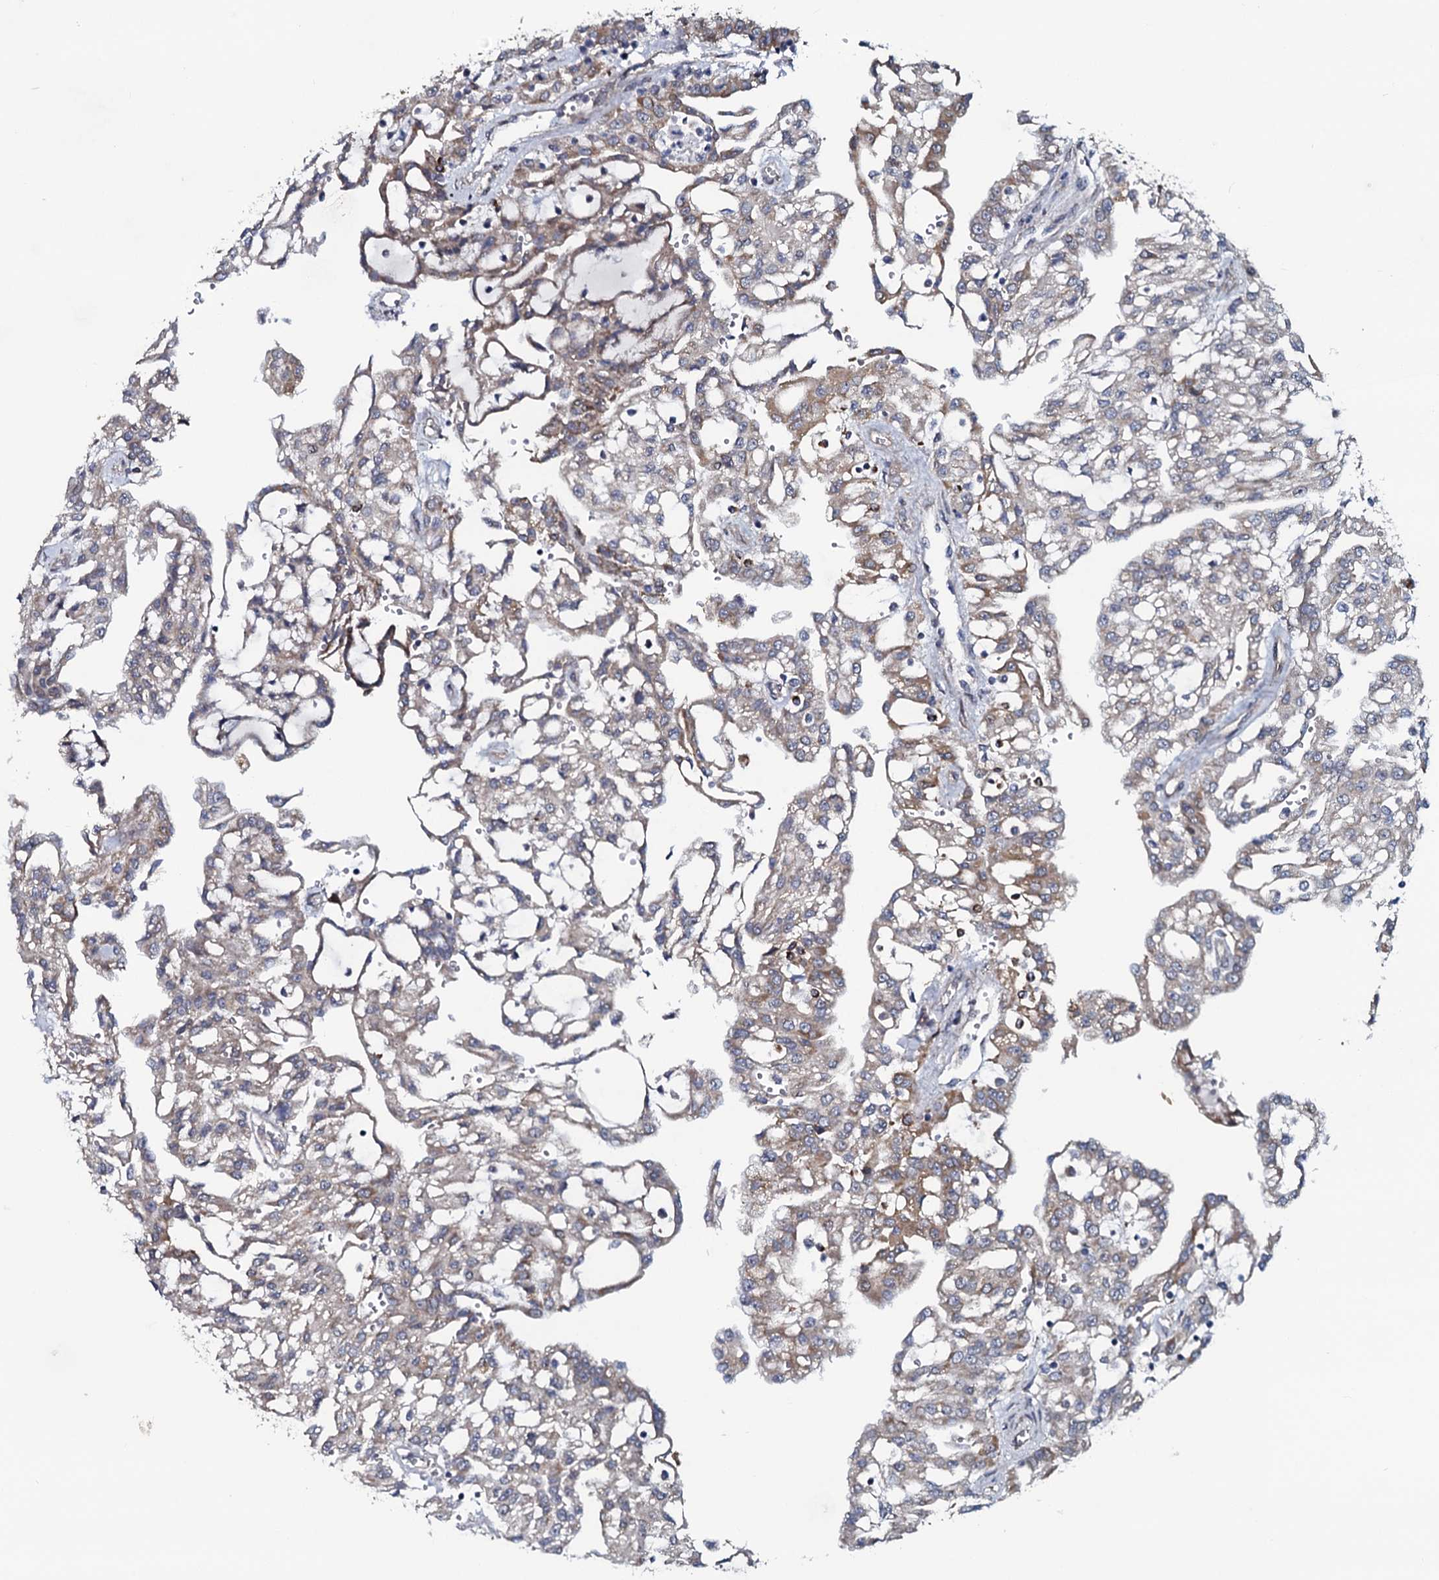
{"staining": {"intensity": "moderate", "quantity": "<25%", "location": "cytoplasmic/membranous"}, "tissue": "renal cancer", "cell_type": "Tumor cells", "image_type": "cancer", "snomed": [{"axis": "morphology", "description": "Adenocarcinoma, NOS"}, {"axis": "topography", "description": "Kidney"}], "caption": "Tumor cells display low levels of moderate cytoplasmic/membranous staining in about <25% of cells in renal cancer (adenocarcinoma).", "gene": "KCTD4", "patient": {"sex": "male", "age": 63}}